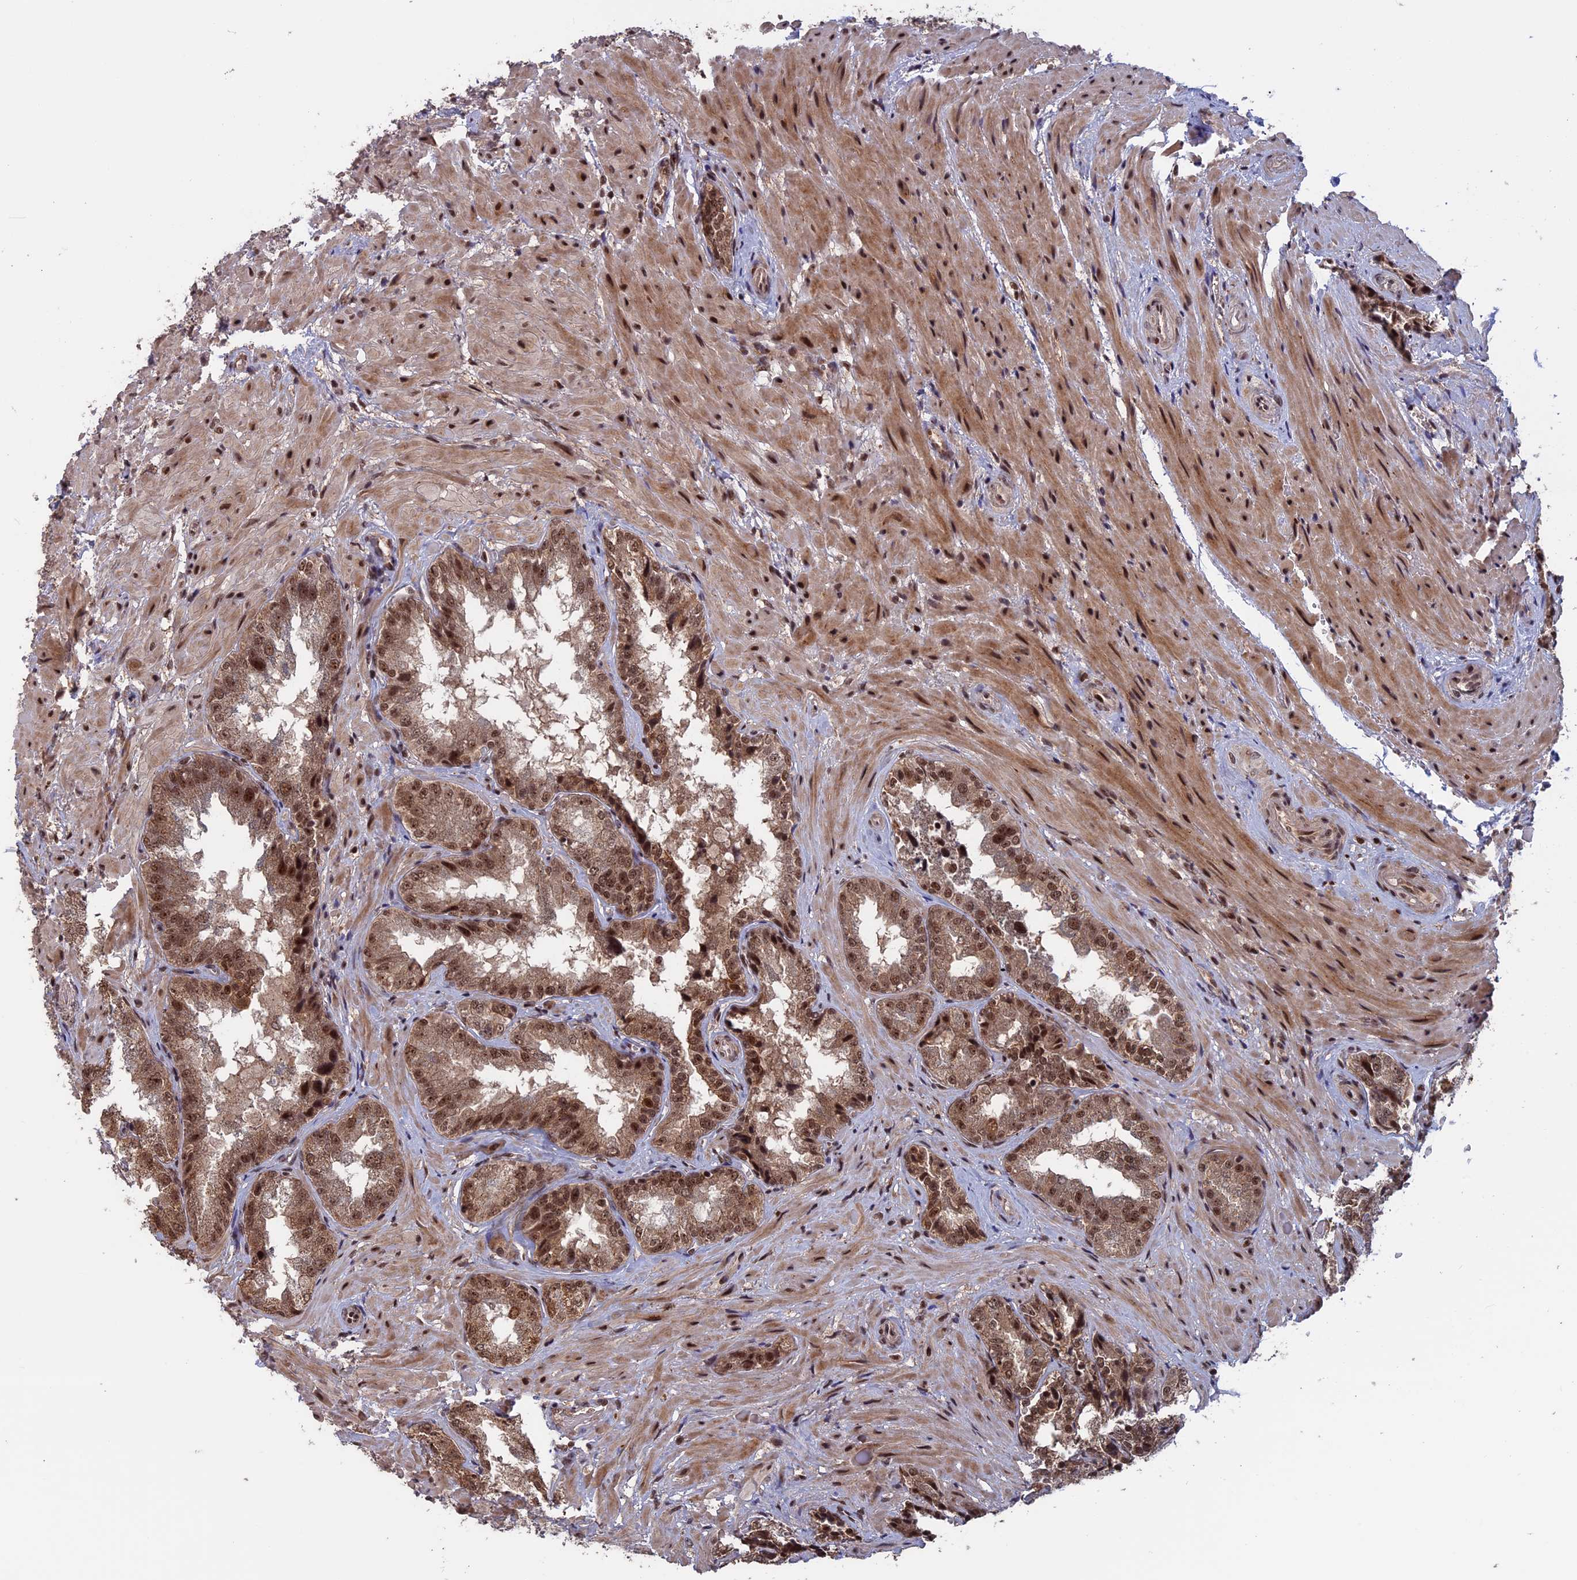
{"staining": {"intensity": "moderate", "quantity": ">75%", "location": "cytoplasmic/membranous,nuclear"}, "tissue": "seminal vesicle", "cell_type": "Glandular cells", "image_type": "normal", "snomed": [{"axis": "morphology", "description": "Normal tissue, NOS"}, {"axis": "topography", "description": "Seminal veicle"}, {"axis": "topography", "description": "Peripheral nerve tissue"}], "caption": "IHC histopathology image of unremarkable seminal vesicle: human seminal vesicle stained using immunohistochemistry (IHC) displays medium levels of moderate protein expression localized specifically in the cytoplasmic/membranous,nuclear of glandular cells, appearing as a cytoplasmic/membranous,nuclear brown color.", "gene": "CACTIN", "patient": {"sex": "male", "age": 63}}